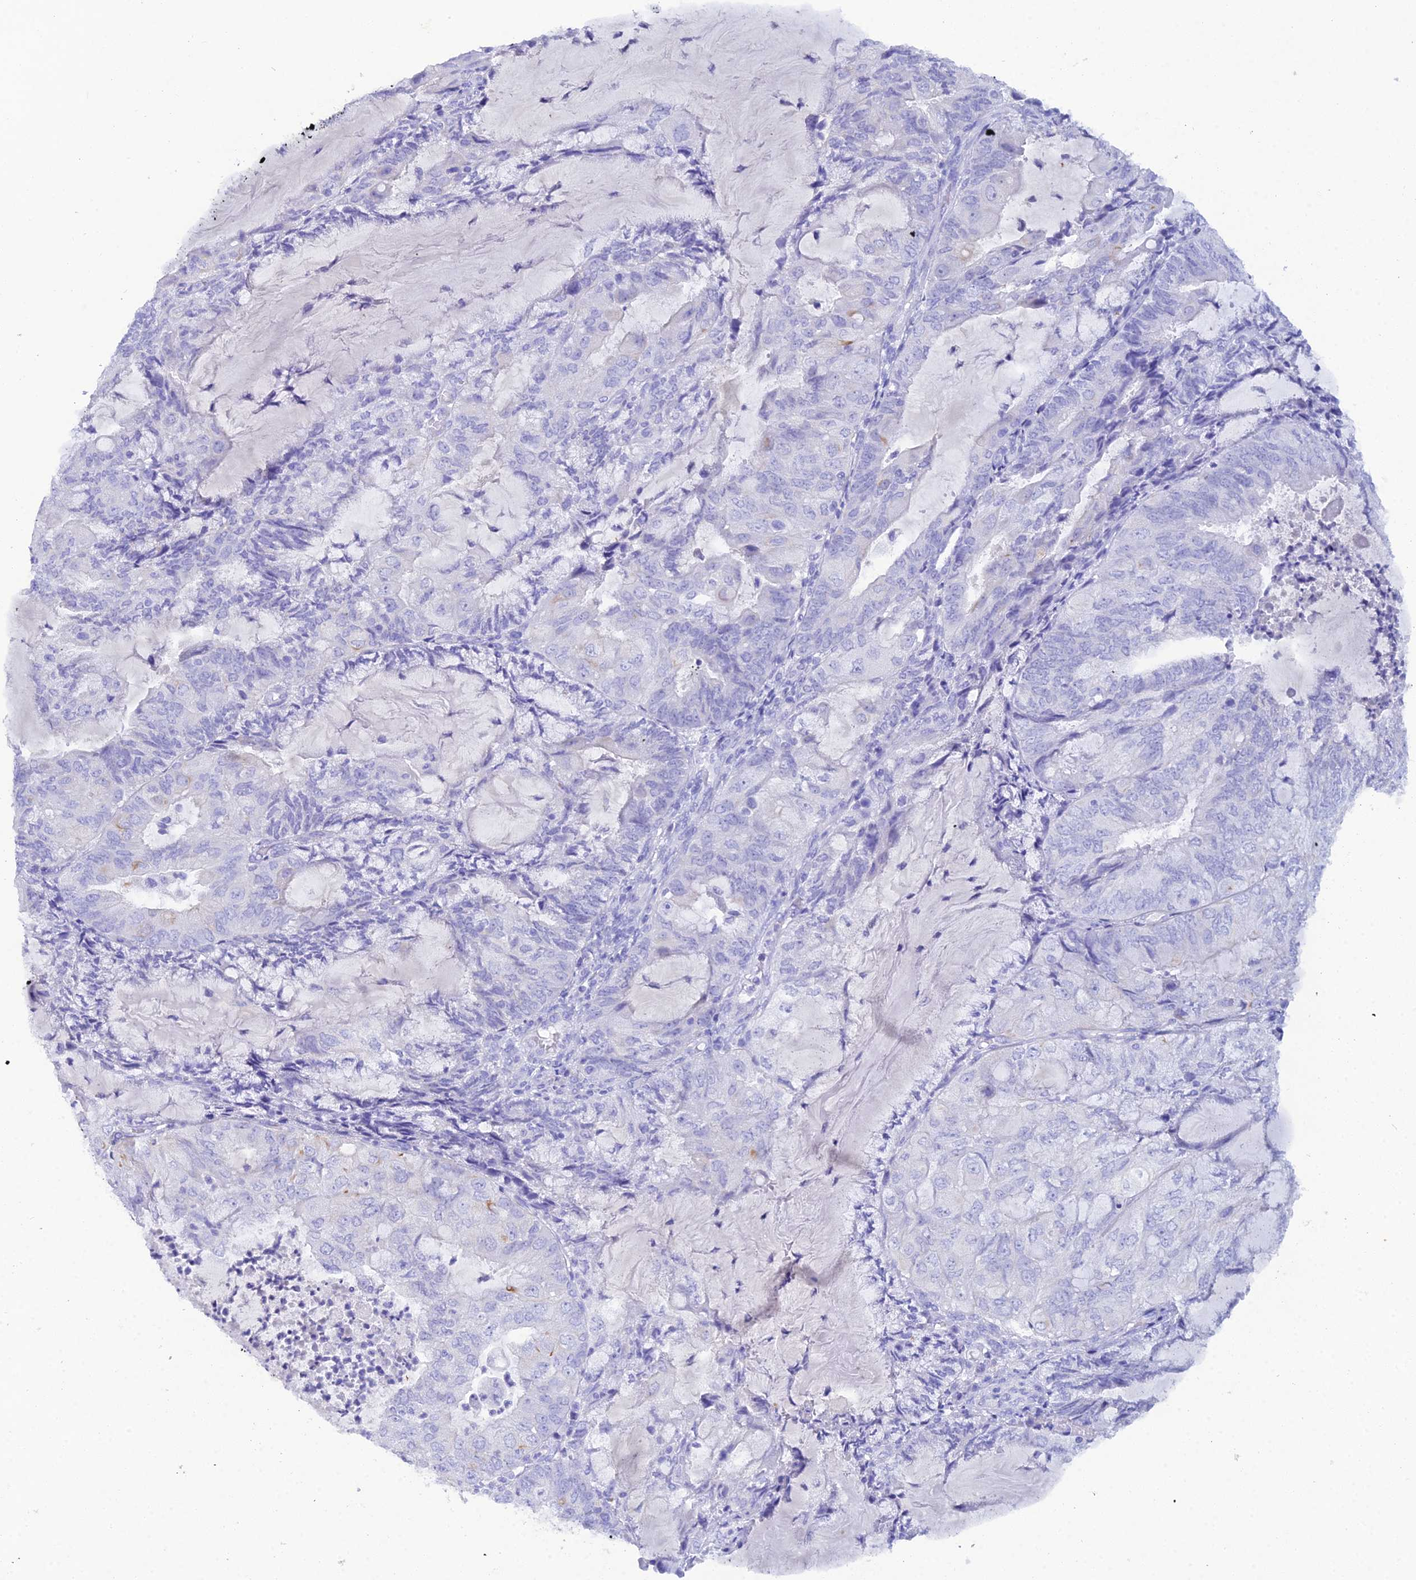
{"staining": {"intensity": "negative", "quantity": "none", "location": "none"}, "tissue": "endometrial cancer", "cell_type": "Tumor cells", "image_type": "cancer", "snomed": [{"axis": "morphology", "description": "Adenocarcinoma, NOS"}, {"axis": "topography", "description": "Endometrium"}], "caption": "Immunohistochemical staining of human endometrial cancer exhibits no significant staining in tumor cells. The staining was performed using DAB to visualize the protein expression in brown, while the nuclei were stained in blue with hematoxylin (Magnification: 20x).", "gene": "REG1A", "patient": {"sex": "female", "age": 81}}